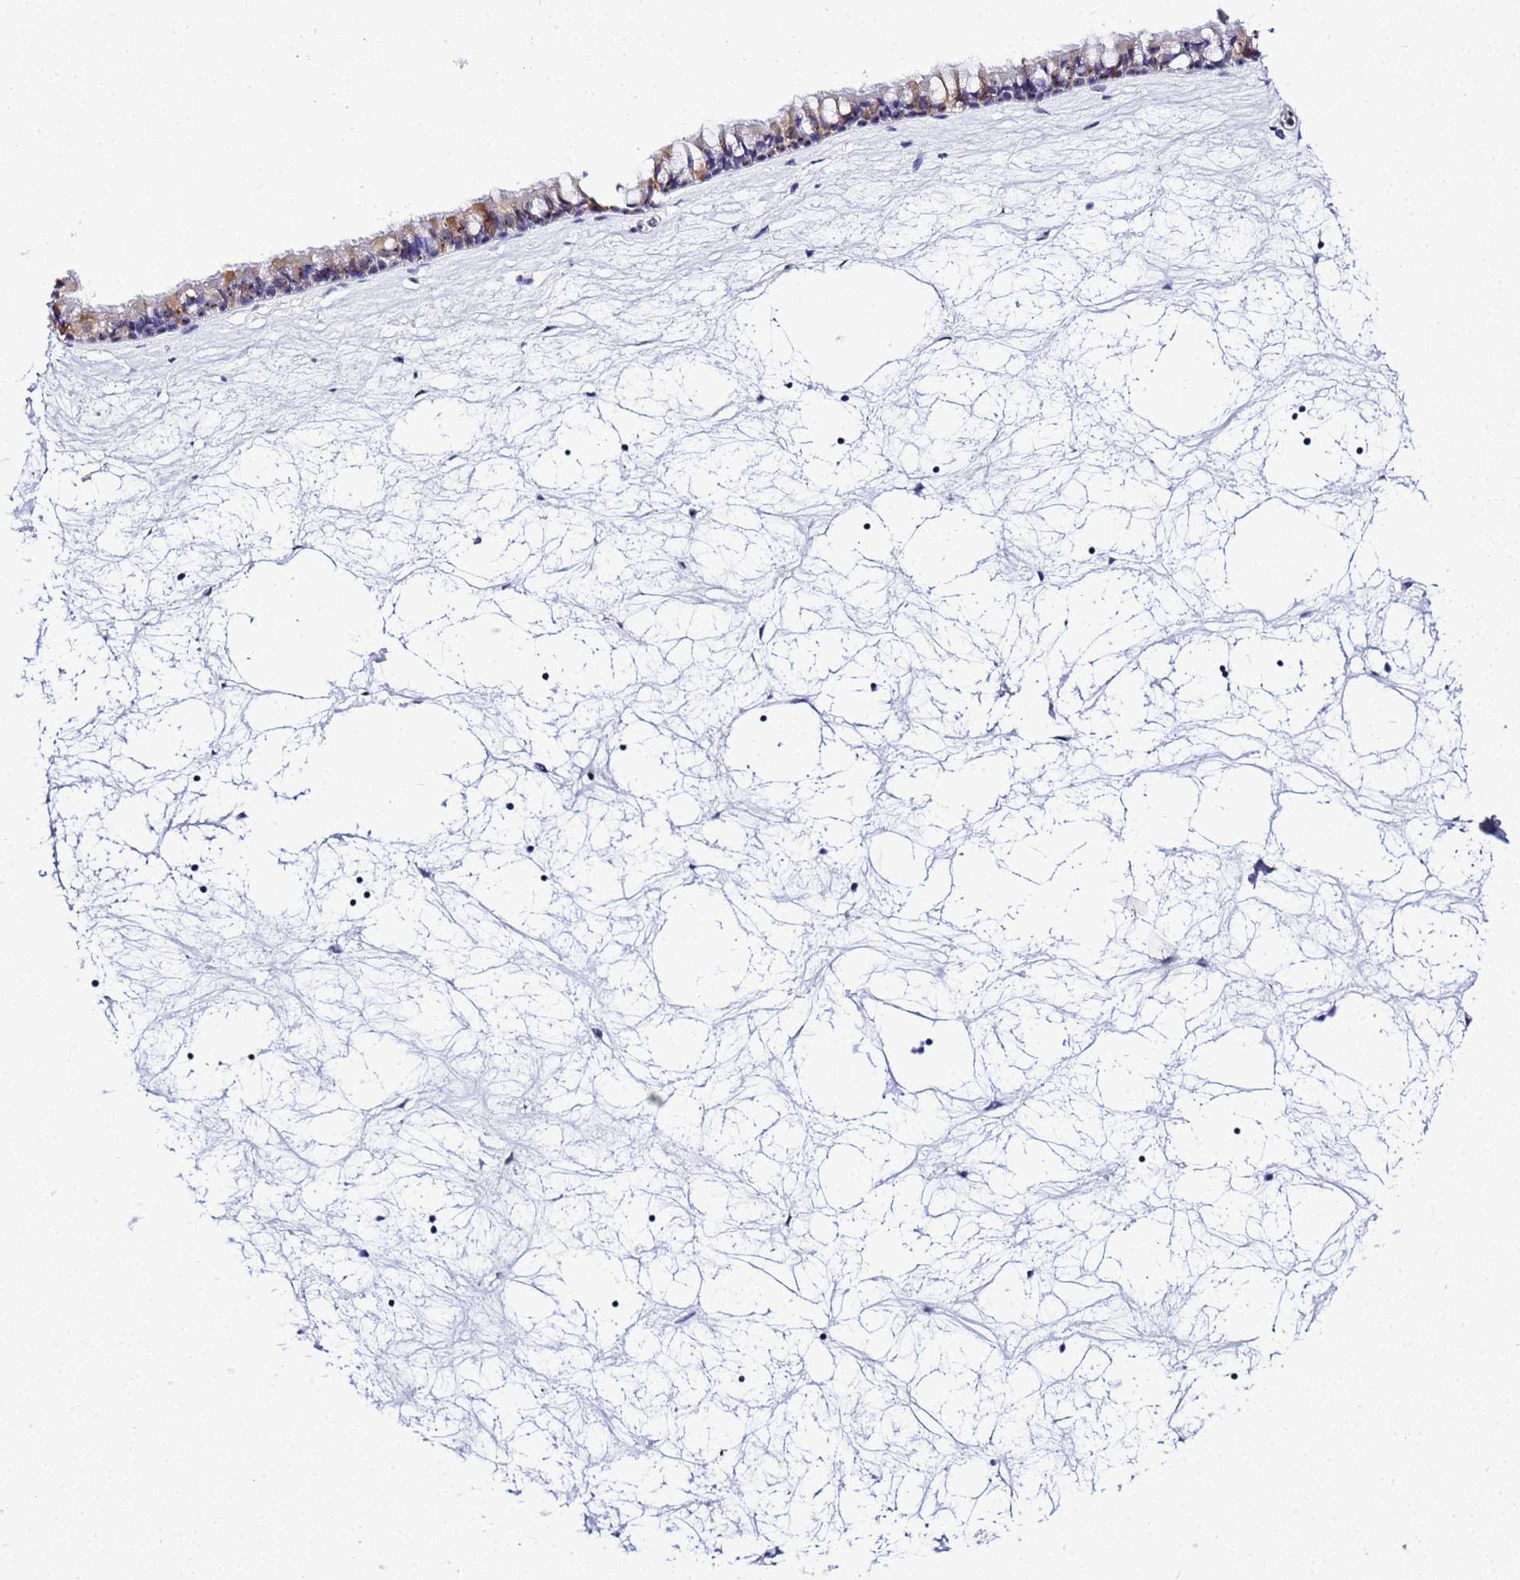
{"staining": {"intensity": "moderate", "quantity": "<25%", "location": "cytoplasmic/membranous"}, "tissue": "nasopharynx", "cell_type": "Respiratory epithelial cells", "image_type": "normal", "snomed": [{"axis": "morphology", "description": "Normal tissue, NOS"}, {"axis": "topography", "description": "Nasopharynx"}], "caption": "Nasopharynx stained with a brown dye demonstrates moderate cytoplasmic/membranous positive positivity in approximately <25% of respiratory epithelial cells.", "gene": "ACTL6B", "patient": {"sex": "male", "age": 64}}